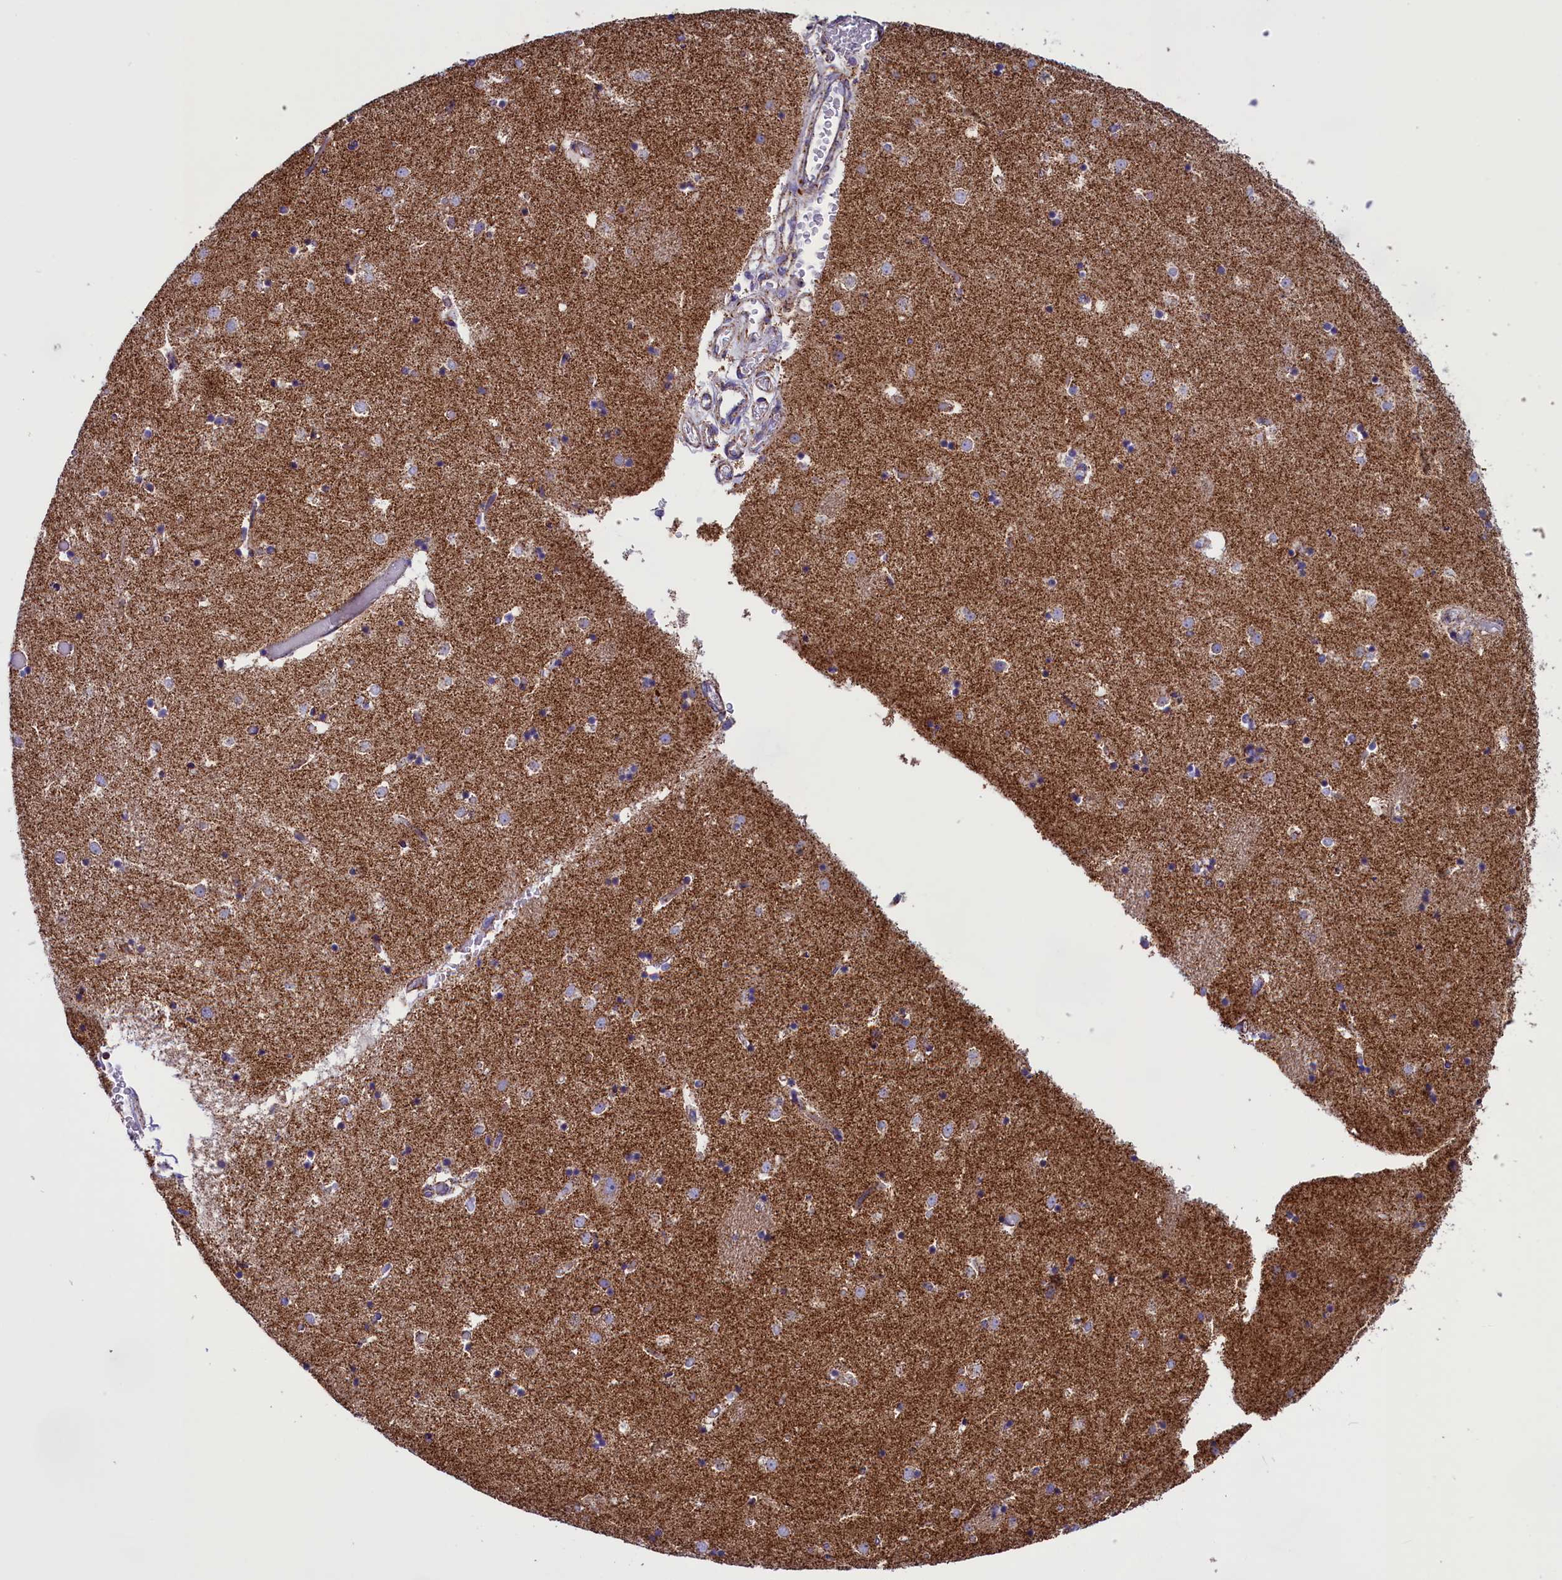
{"staining": {"intensity": "moderate", "quantity": "<25%", "location": "cytoplasmic/membranous"}, "tissue": "caudate", "cell_type": "Glial cells", "image_type": "normal", "snomed": [{"axis": "morphology", "description": "Normal tissue, NOS"}, {"axis": "topography", "description": "Lateral ventricle wall"}], "caption": "This is a histology image of immunohistochemistry staining of unremarkable caudate, which shows moderate positivity in the cytoplasmic/membranous of glial cells.", "gene": "ICA1L", "patient": {"sex": "female", "age": 52}}